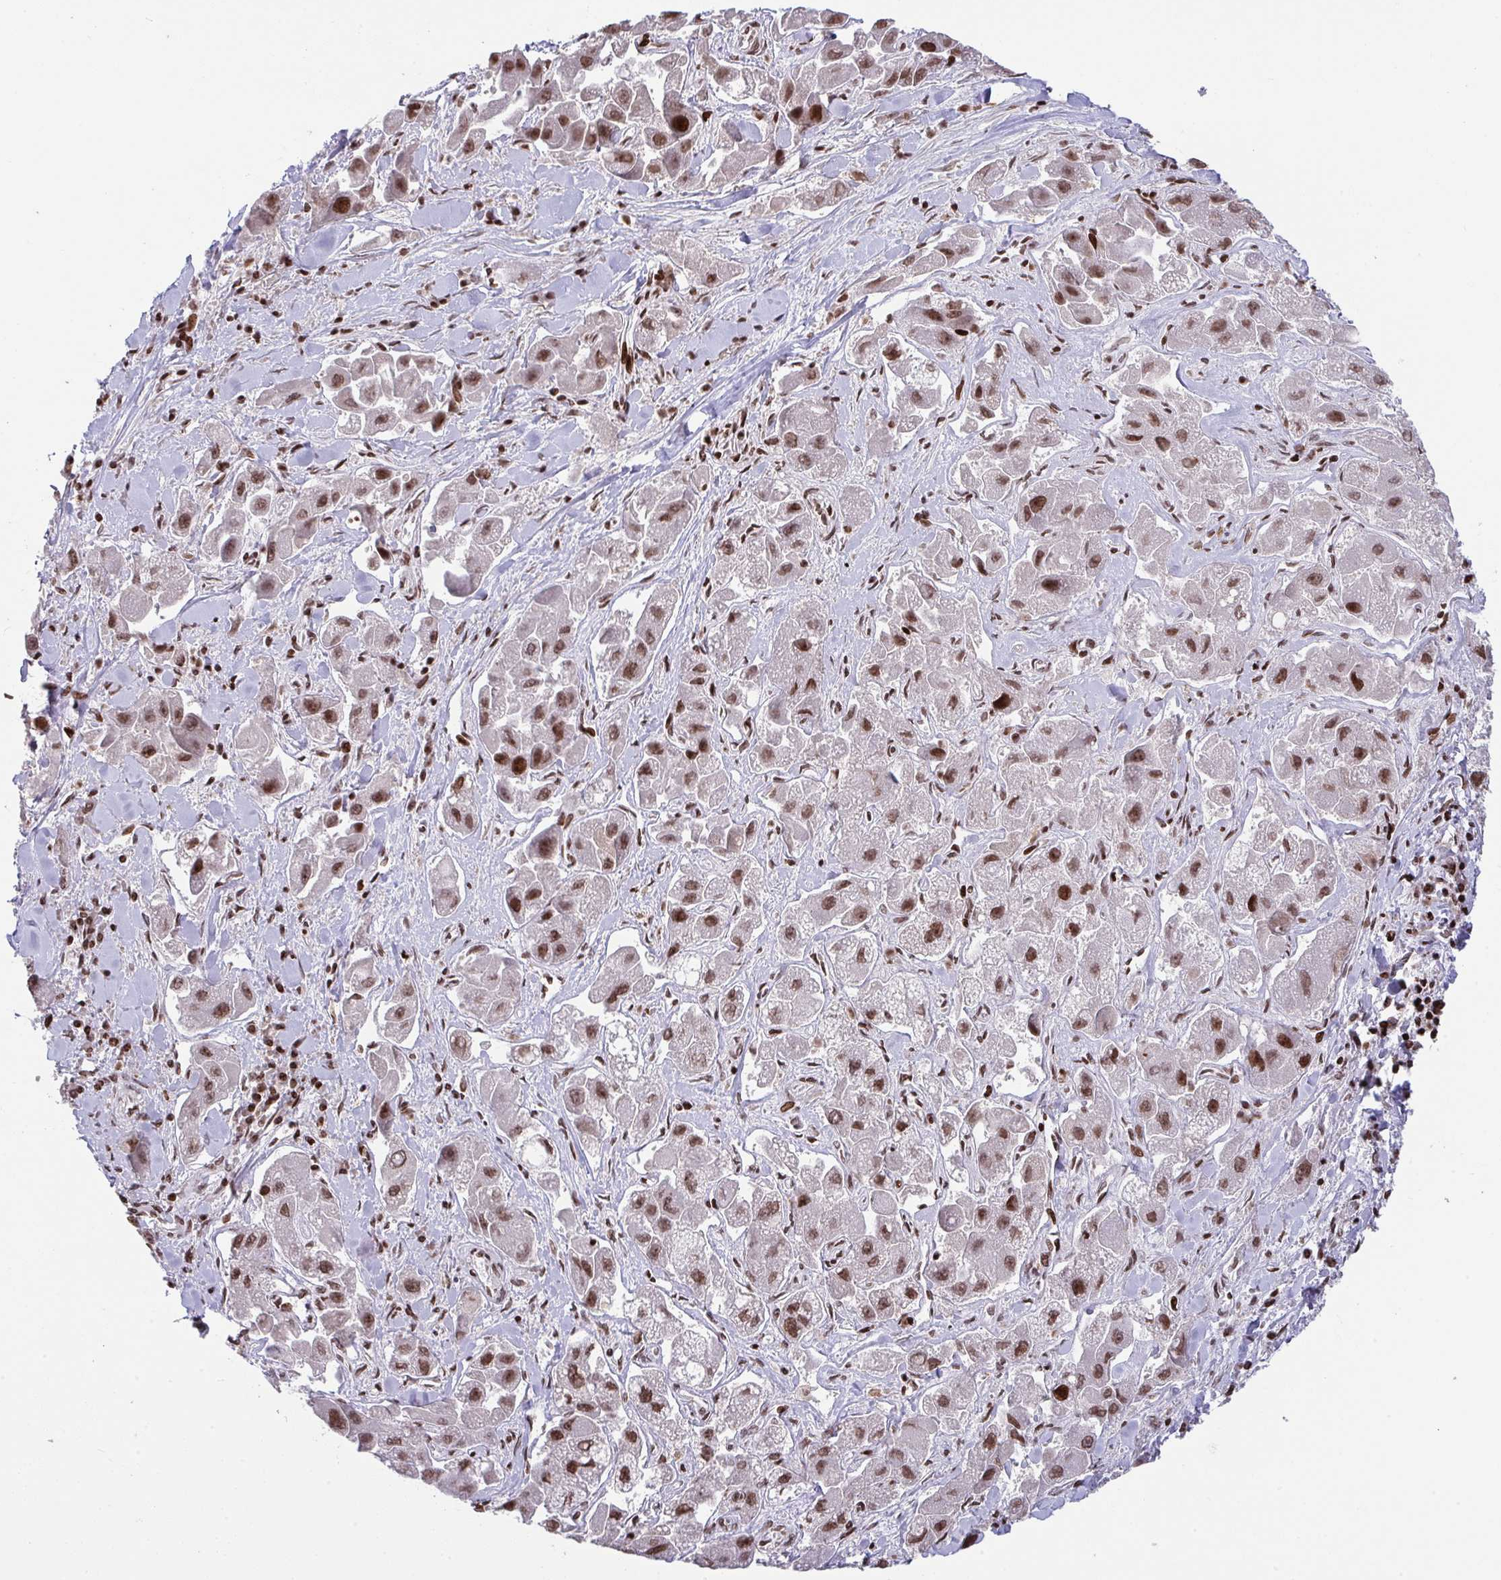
{"staining": {"intensity": "moderate", "quantity": ">75%", "location": "nuclear"}, "tissue": "liver cancer", "cell_type": "Tumor cells", "image_type": "cancer", "snomed": [{"axis": "morphology", "description": "Carcinoma, Hepatocellular, NOS"}, {"axis": "topography", "description": "Liver"}], "caption": "Moderate nuclear staining is identified in about >75% of tumor cells in liver hepatocellular carcinoma.", "gene": "NIP7", "patient": {"sex": "male", "age": 24}}